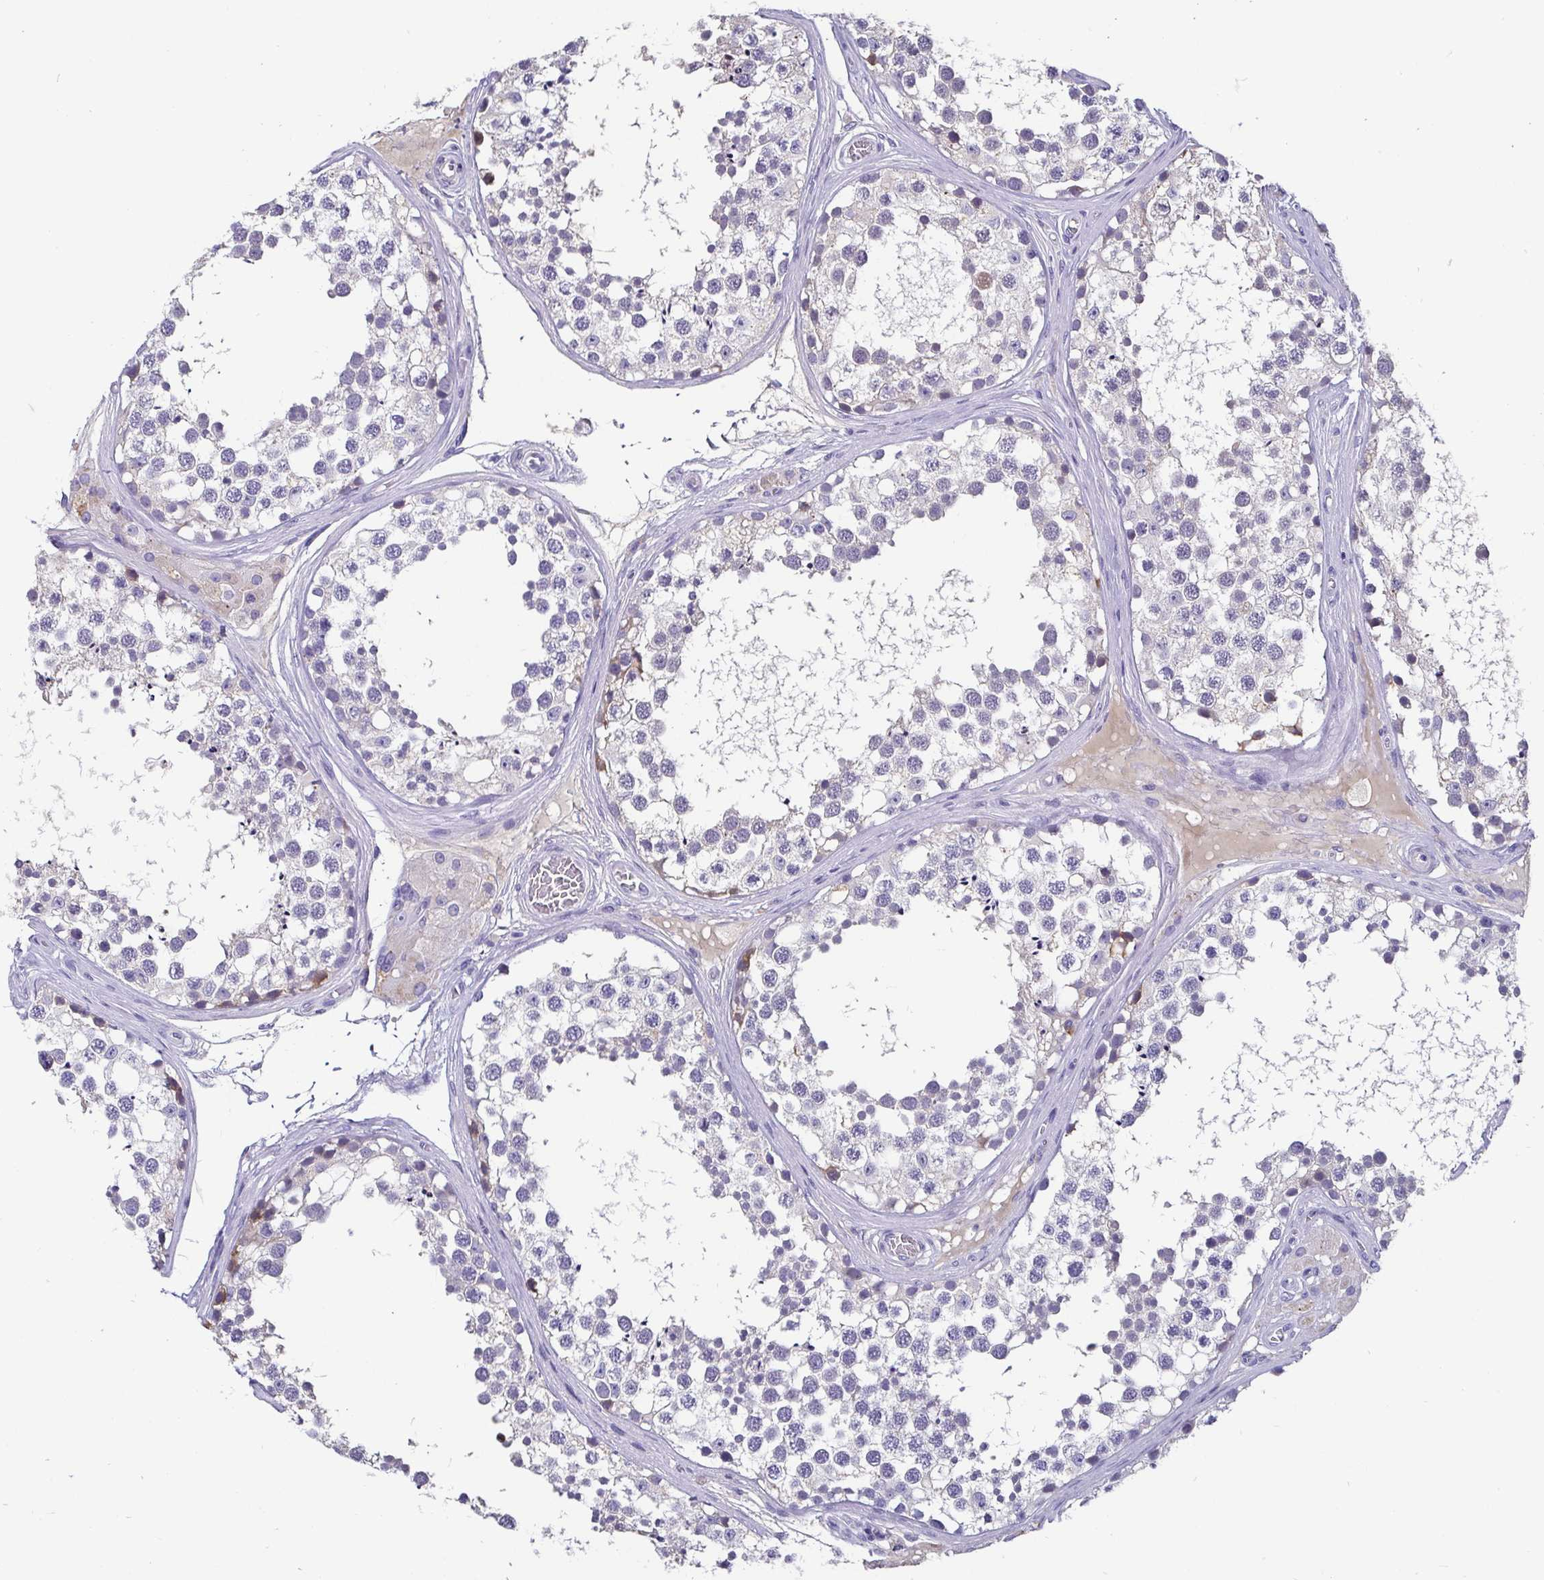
{"staining": {"intensity": "negative", "quantity": "none", "location": "none"}, "tissue": "testis", "cell_type": "Cells in seminiferous ducts", "image_type": "normal", "snomed": [{"axis": "morphology", "description": "Normal tissue, NOS"}, {"axis": "morphology", "description": "Seminoma, NOS"}, {"axis": "topography", "description": "Testis"}], "caption": "Human testis stained for a protein using IHC displays no staining in cells in seminiferous ducts.", "gene": "ADAMTS6", "patient": {"sex": "male", "age": 65}}